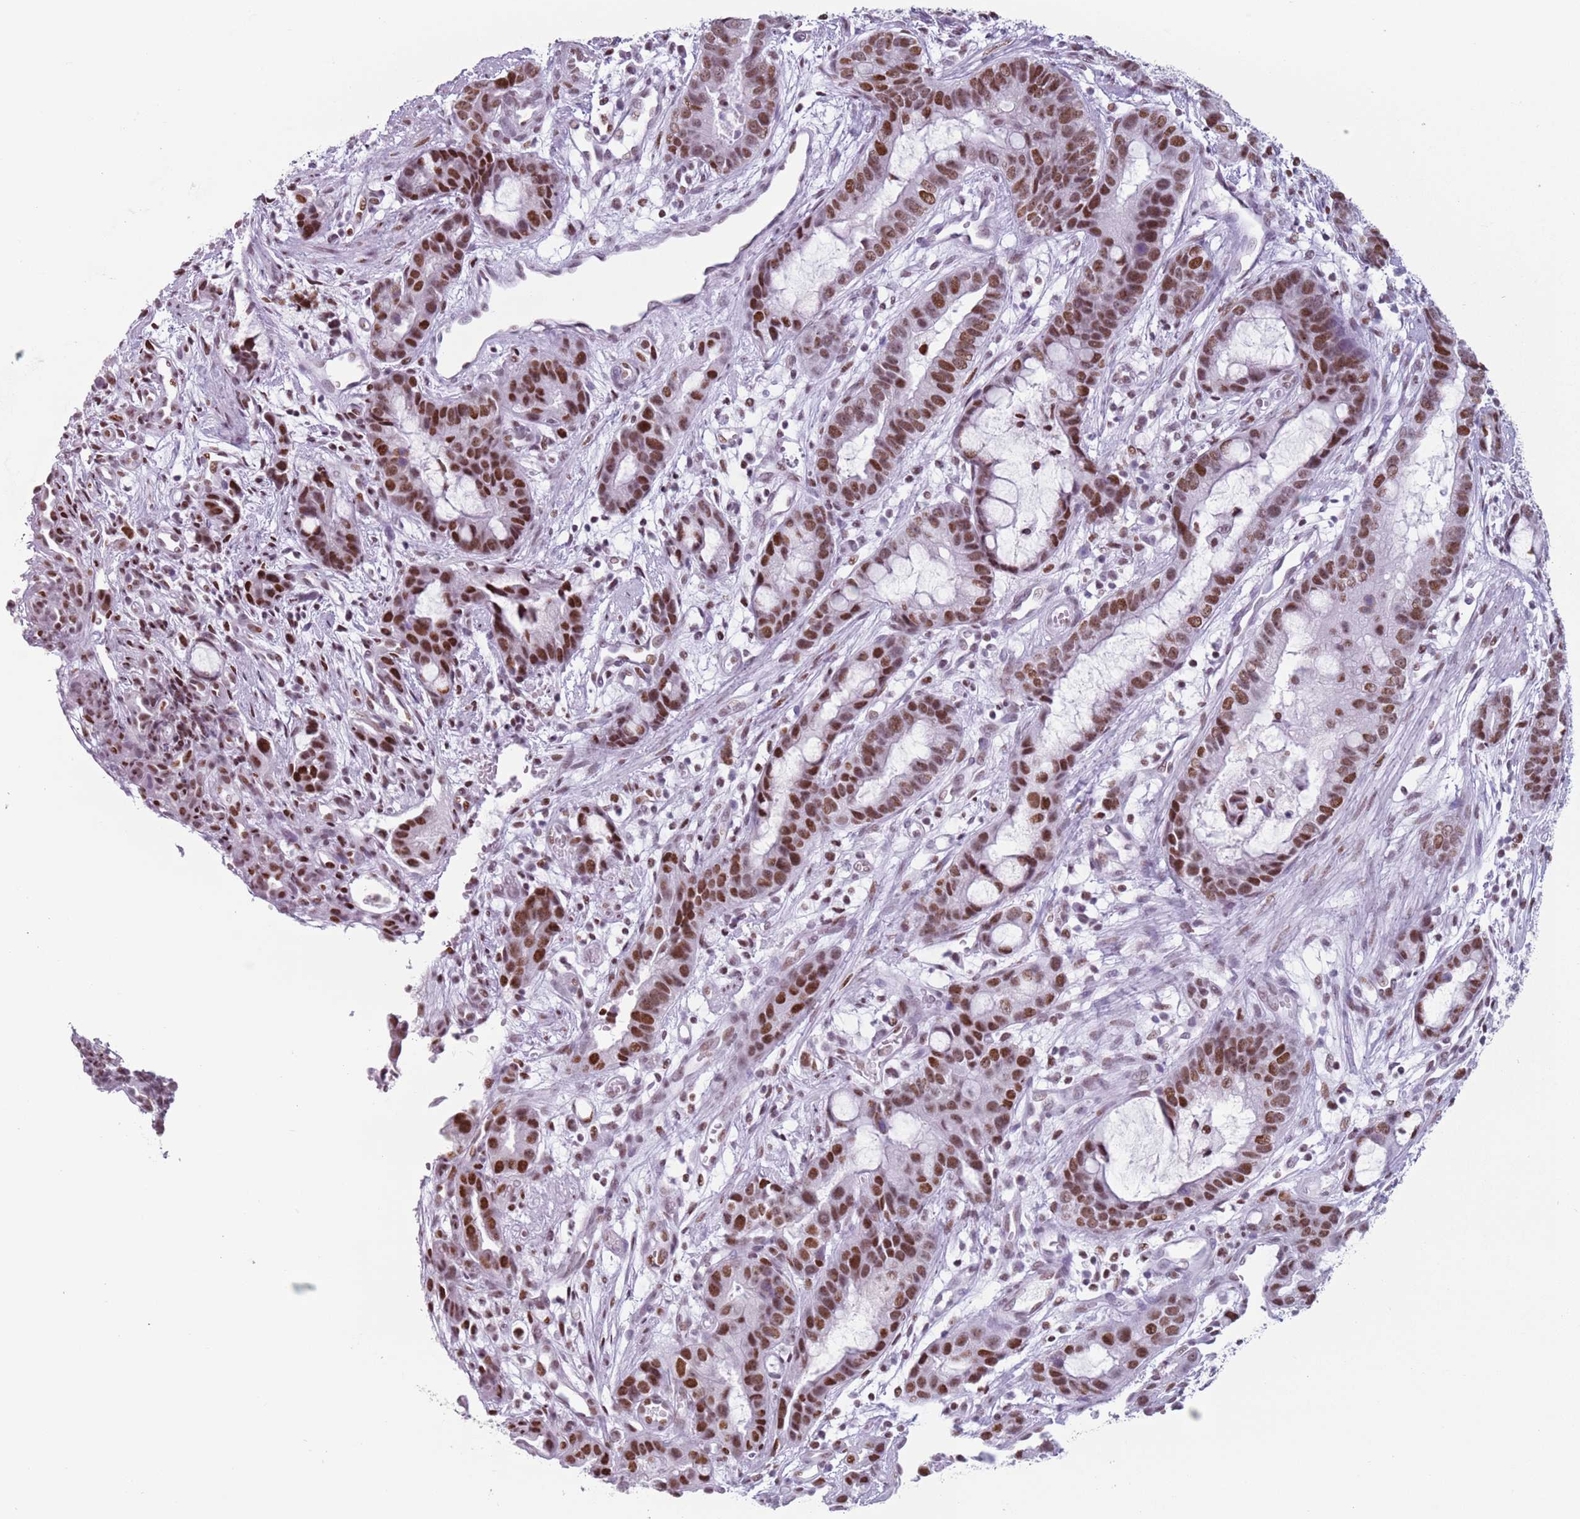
{"staining": {"intensity": "strong", "quantity": ">75%", "location": "nuclear"}, "tissue": "stomach cancer", "cell_type": "Tumor cells", "image_type": "cancer", "snomed": [{"axis": "morphology", "description": "Adenocarcinoma, NOS"}, {"axis": "topography", "description": "Stomach"}], "caption": "This is an image of IHC staining of stomach adenocarcinoma, which shows strong positivity in the nuclear of tumor cells.", "gene": "FAM104B", "patient": {"sex": "male", "age": 55}}